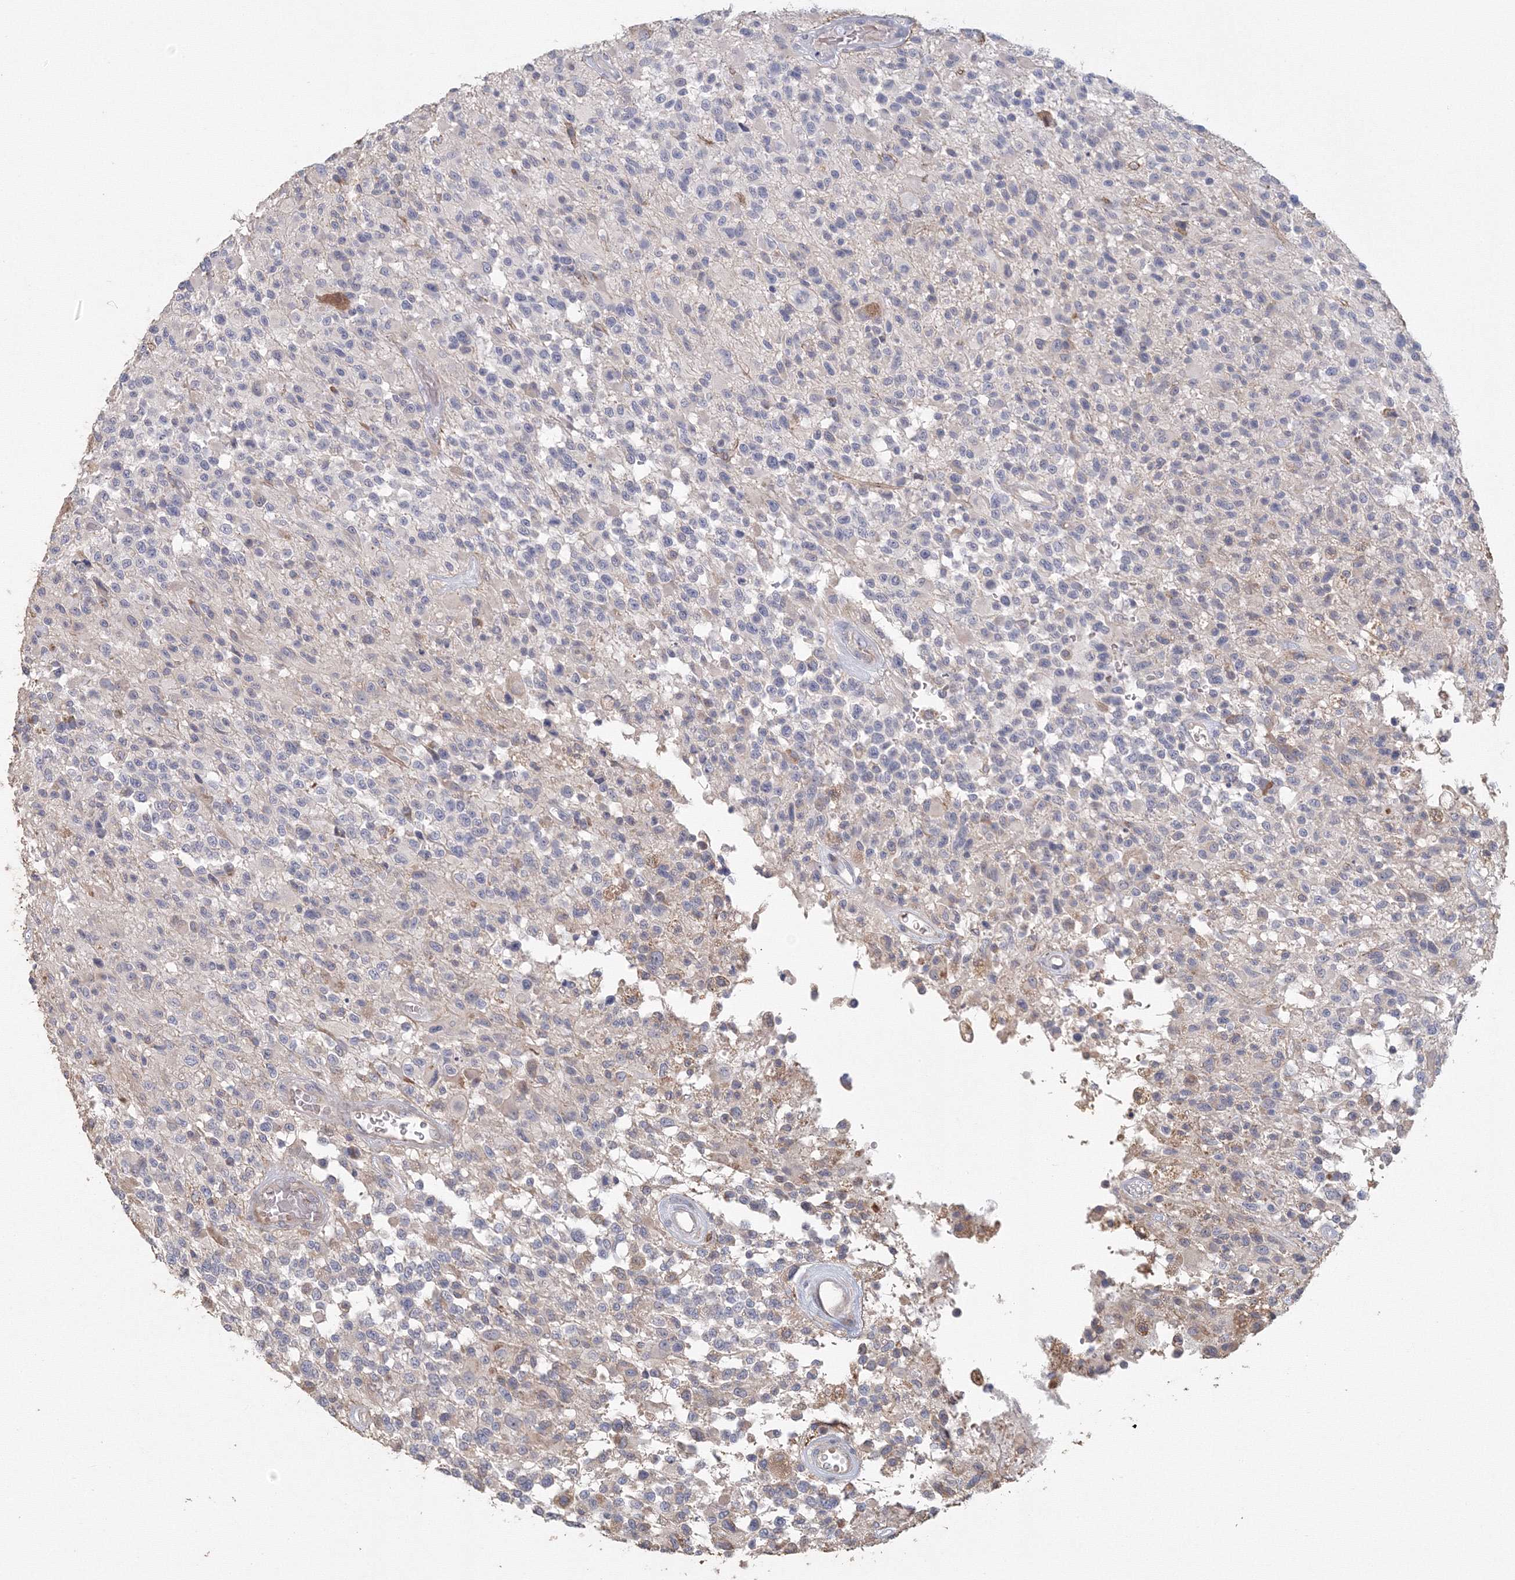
{"staining": {"intensity": "negative", "quantity": "none", "location": "none"}, "tissue": "glioma", "cell_type": "Tumor cells", "image_type": "cancer", "snomed": [{"axis": "morphology", "description": "Glioma, malignant, High grade"}, {"axis": "morphology", "description": "Glioblastoma, NOS"}, {"axis": "topography", "description": "Brain"}], "caption": "Tumor cells are negative for protein expression in human glioma. (Brightfield microscopy of DAB (3,3'-diaminobenzidine) immunohistochemistry (IHC) at high magnification).", "gene": "TACC2", "patient": {"sex": "male", "age": 60}}